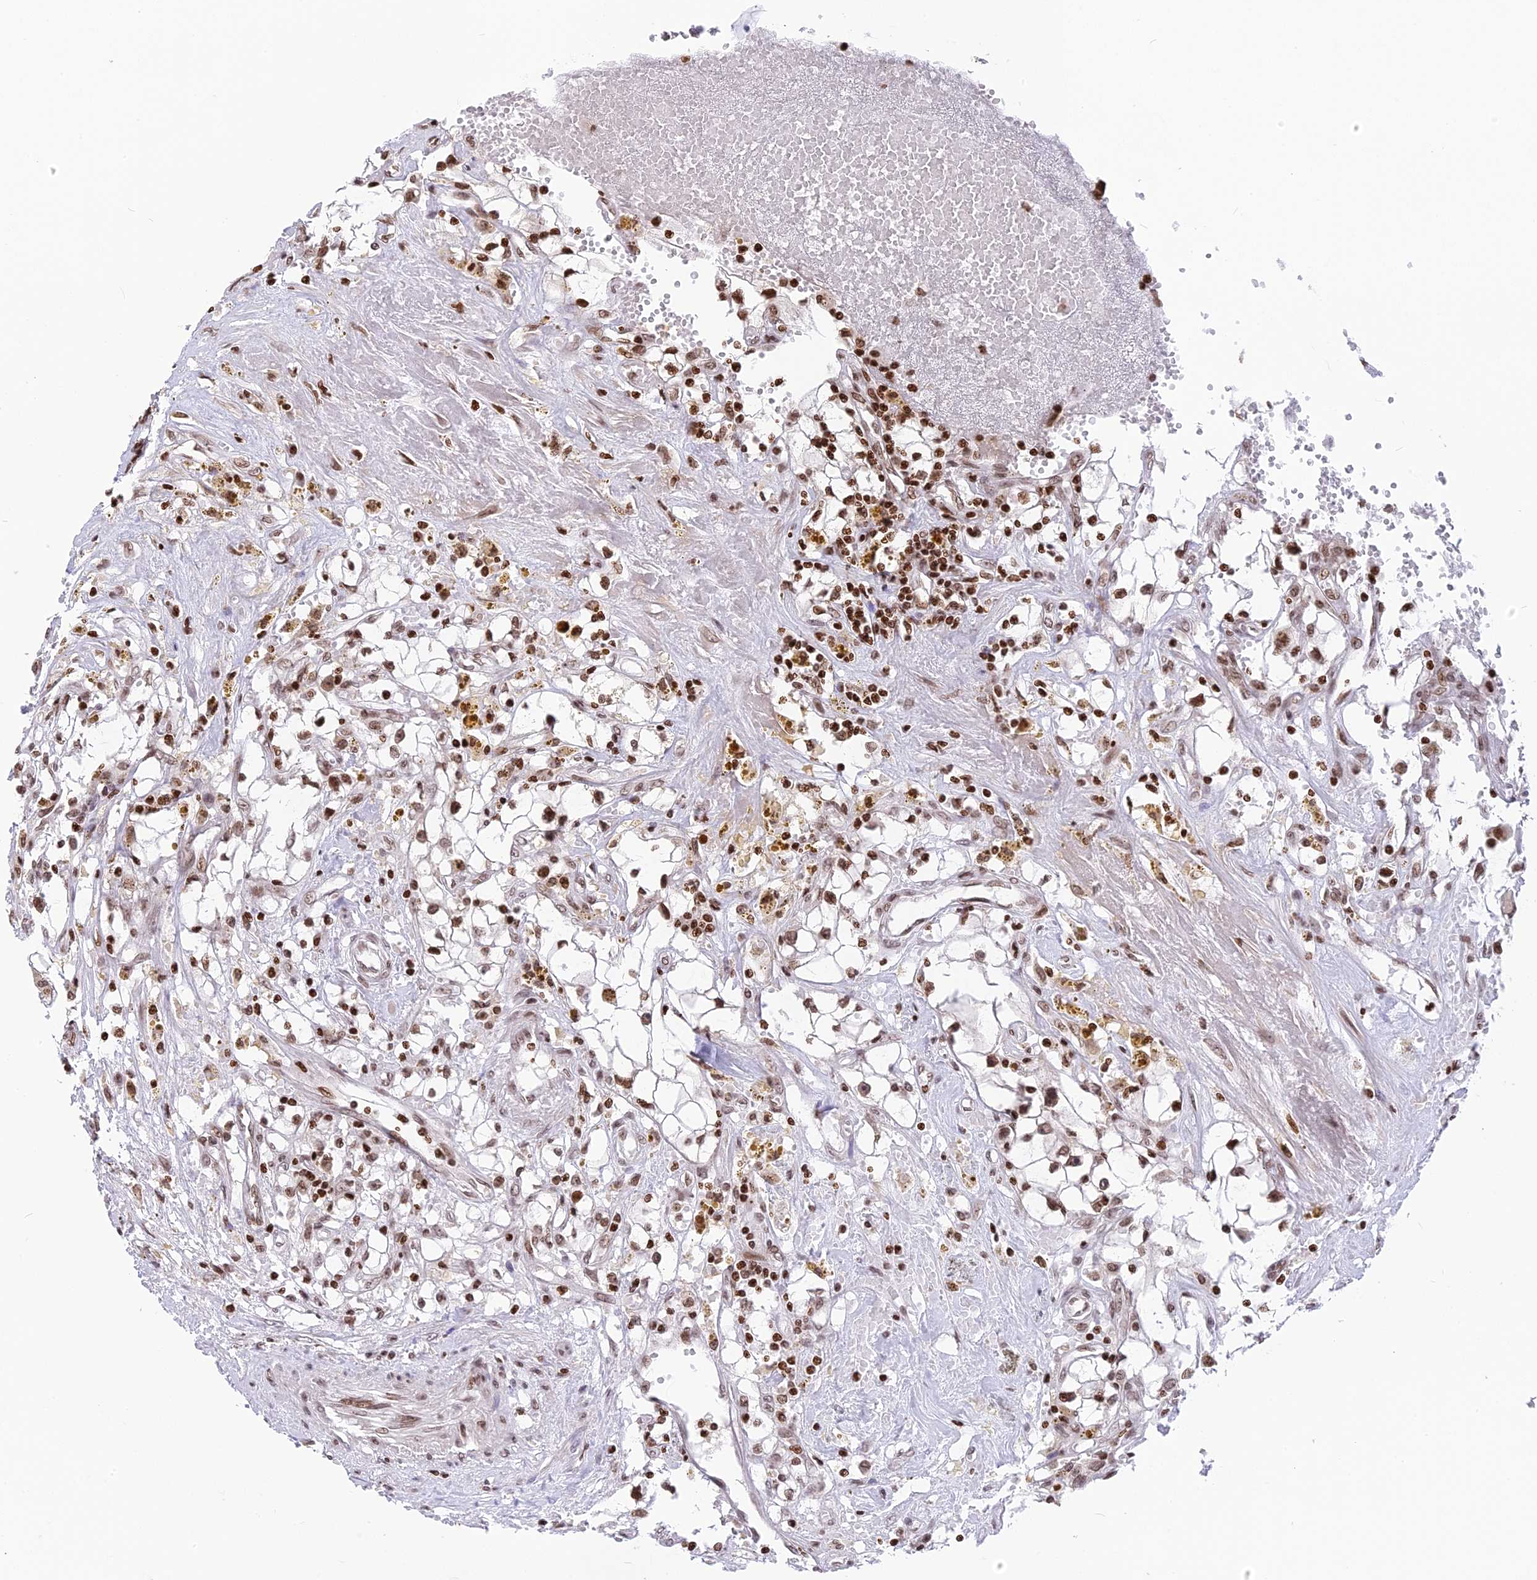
{"staining": {"intensity": "moderate", "quantity": ">75%", "location": "nuclear"}, "tissue": "renal cancer", "cell_type": "Tumor cells", "image_type": "cancer", "snomed": [{"axis": "morphology", "description": "Adenocarcinoma, NOS"}, {"axis": "topography", "description": "Kidney"}], "caption": "The immunohistochemical stain shows moderate nuclear staining in tumor cells of renal adenocarcinoma tissue.", "gene": "TET2", "patient": {"sex": "male", "age": 56}}